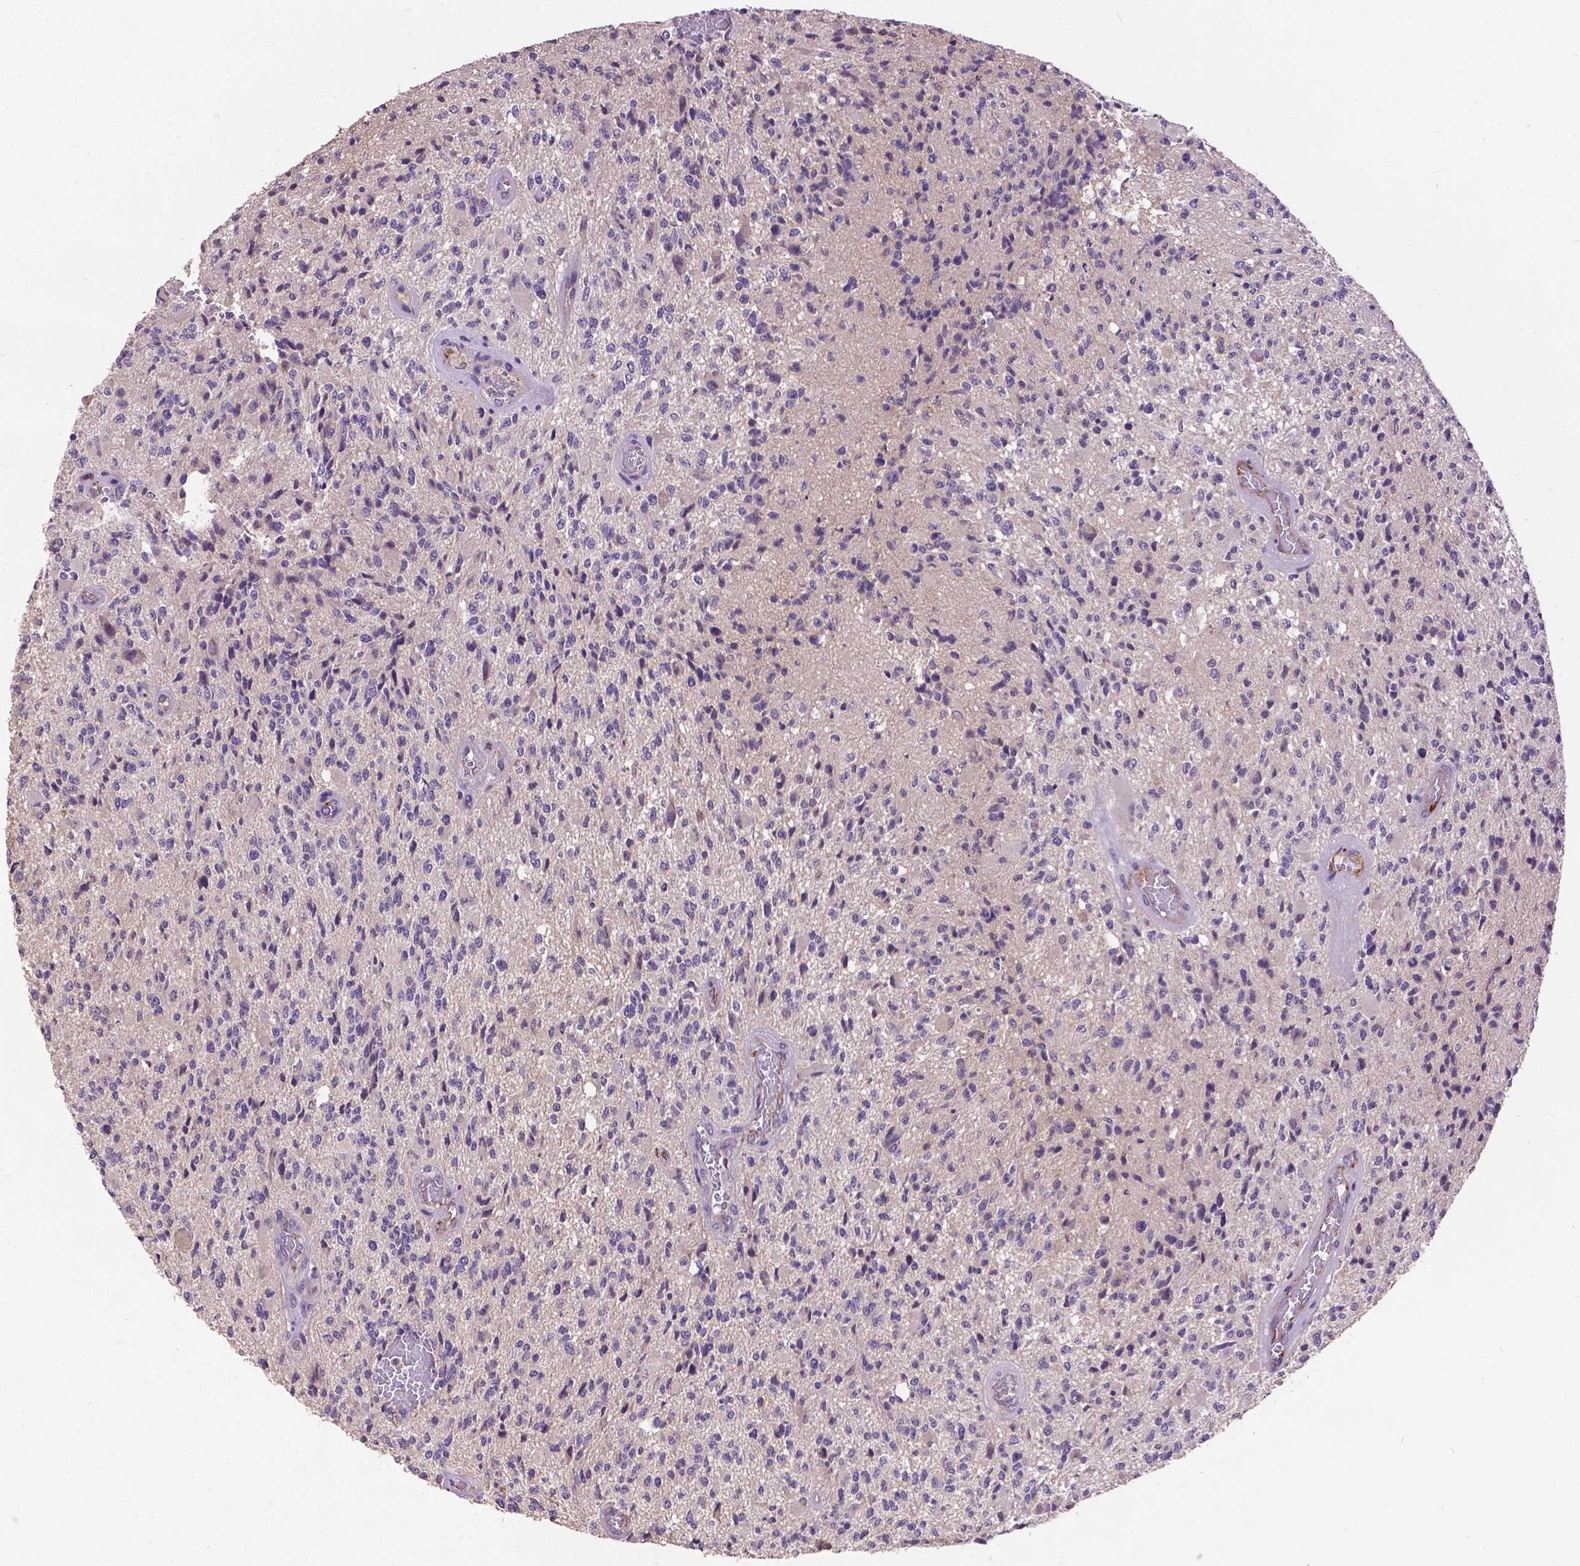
{"staining": {"intensity": "negative", "quantity": "none", "location": "none"}, "tissue": "glioma", "cell_type": "Tumor cells", "image_type": "cancer", "snomed": [{"axis": "morphology", "description": "Glioma, malignant, High grade"}, {"axis": "topography", "description": "Brain"}], "caption": "The image demonstrates no significant positivity in tumor cells of glioma.", "gene": "ZNF337", "patient": {"sex": "female", "age": 63}}